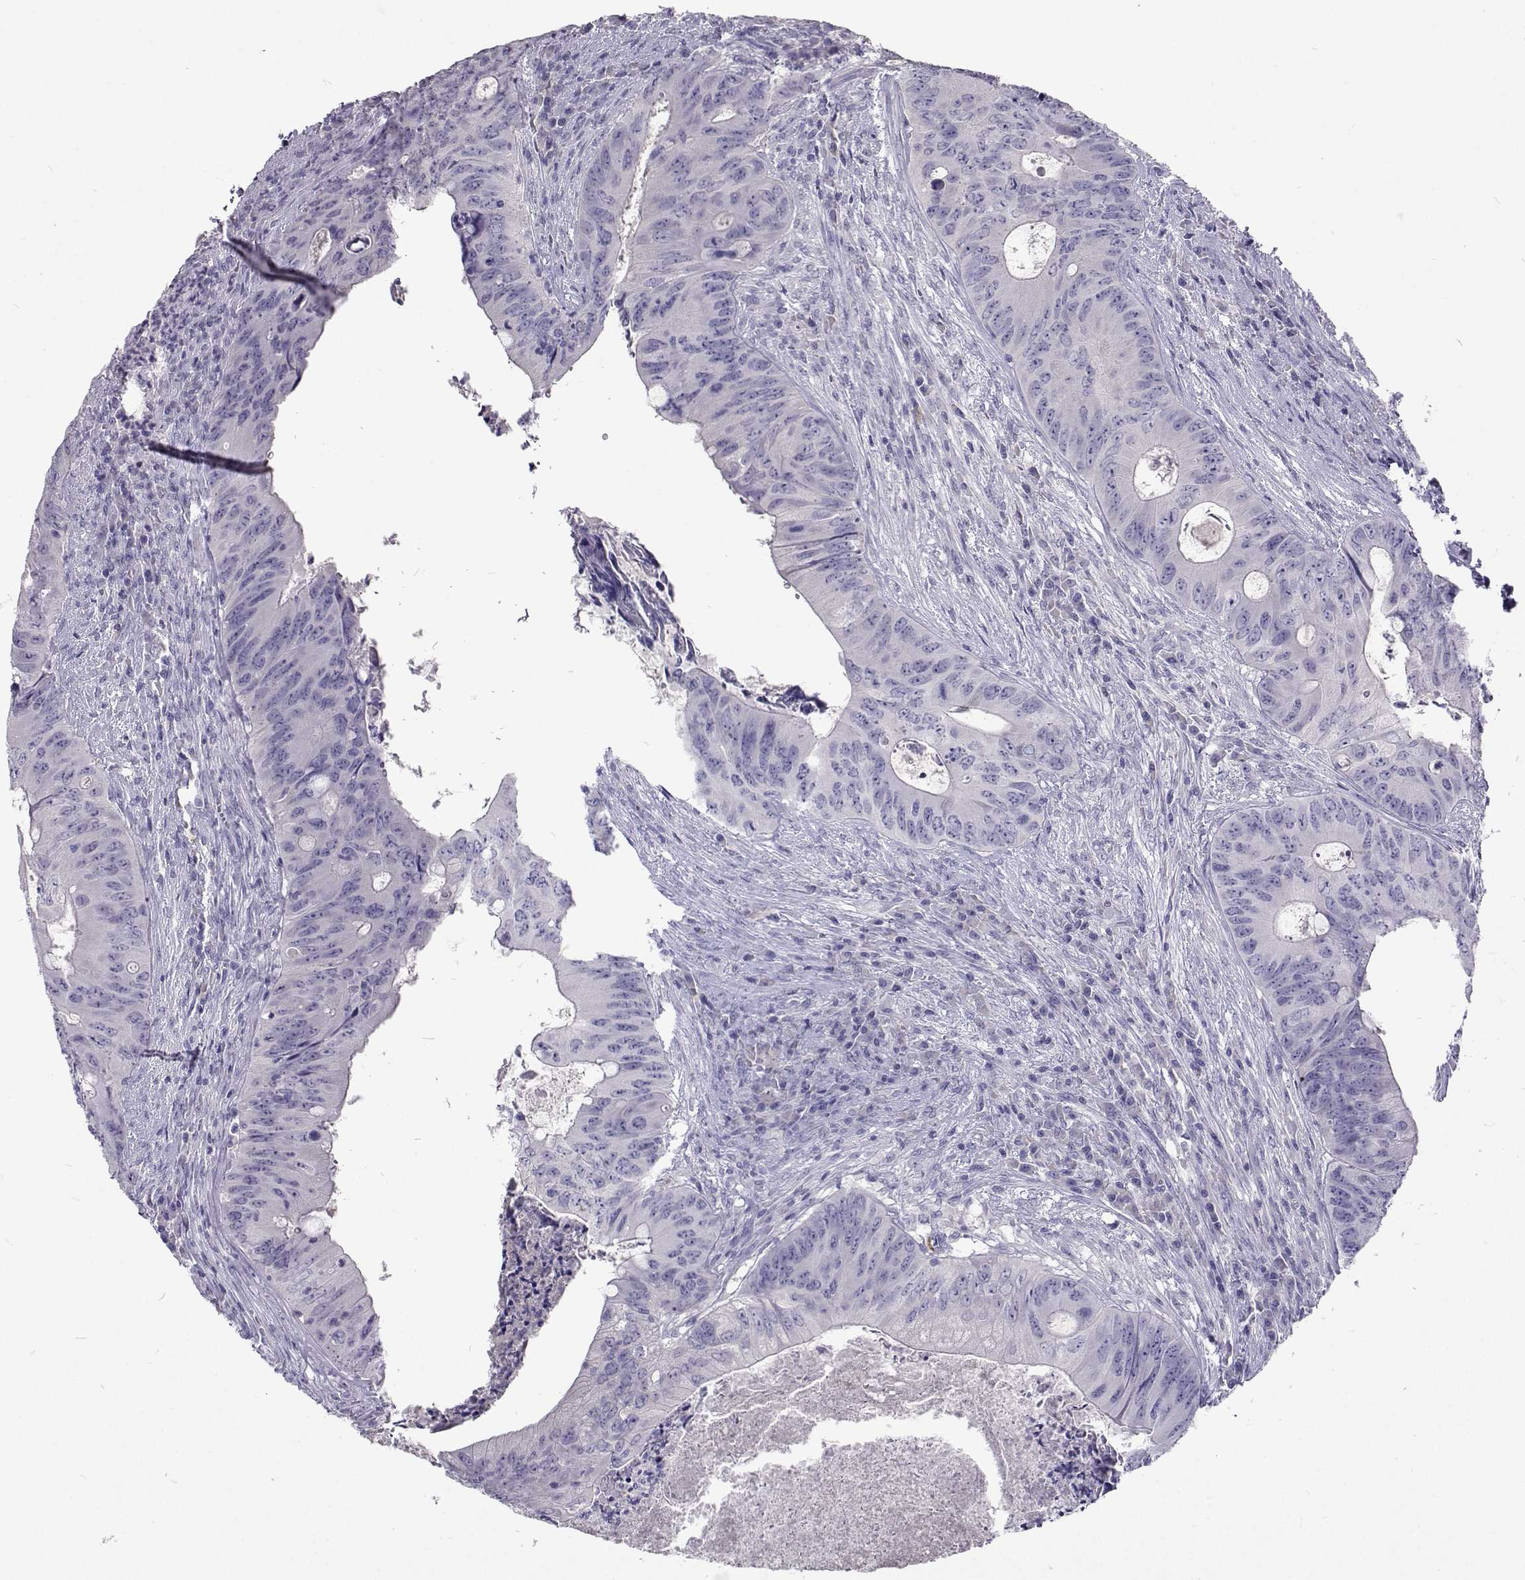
{"staining": {"intensity": "negative", "quantity": "none", "location": "none"}, "tissue": "colorectal cancer", "cell_type": "Tumor cells", "image_type": "cancer", "snomed": [{"axis": "morphology", "description": "Adenocarcinoma, NOS"}, {"axis": "topography", "description": "Colon"}], "caption": "Protein analysis of colorectal cancer (adenocarcinoma) displays no significant positivity in tumor cells.", "gene": "CFAP44", "patient": {"sex": "female", "age": 74}}